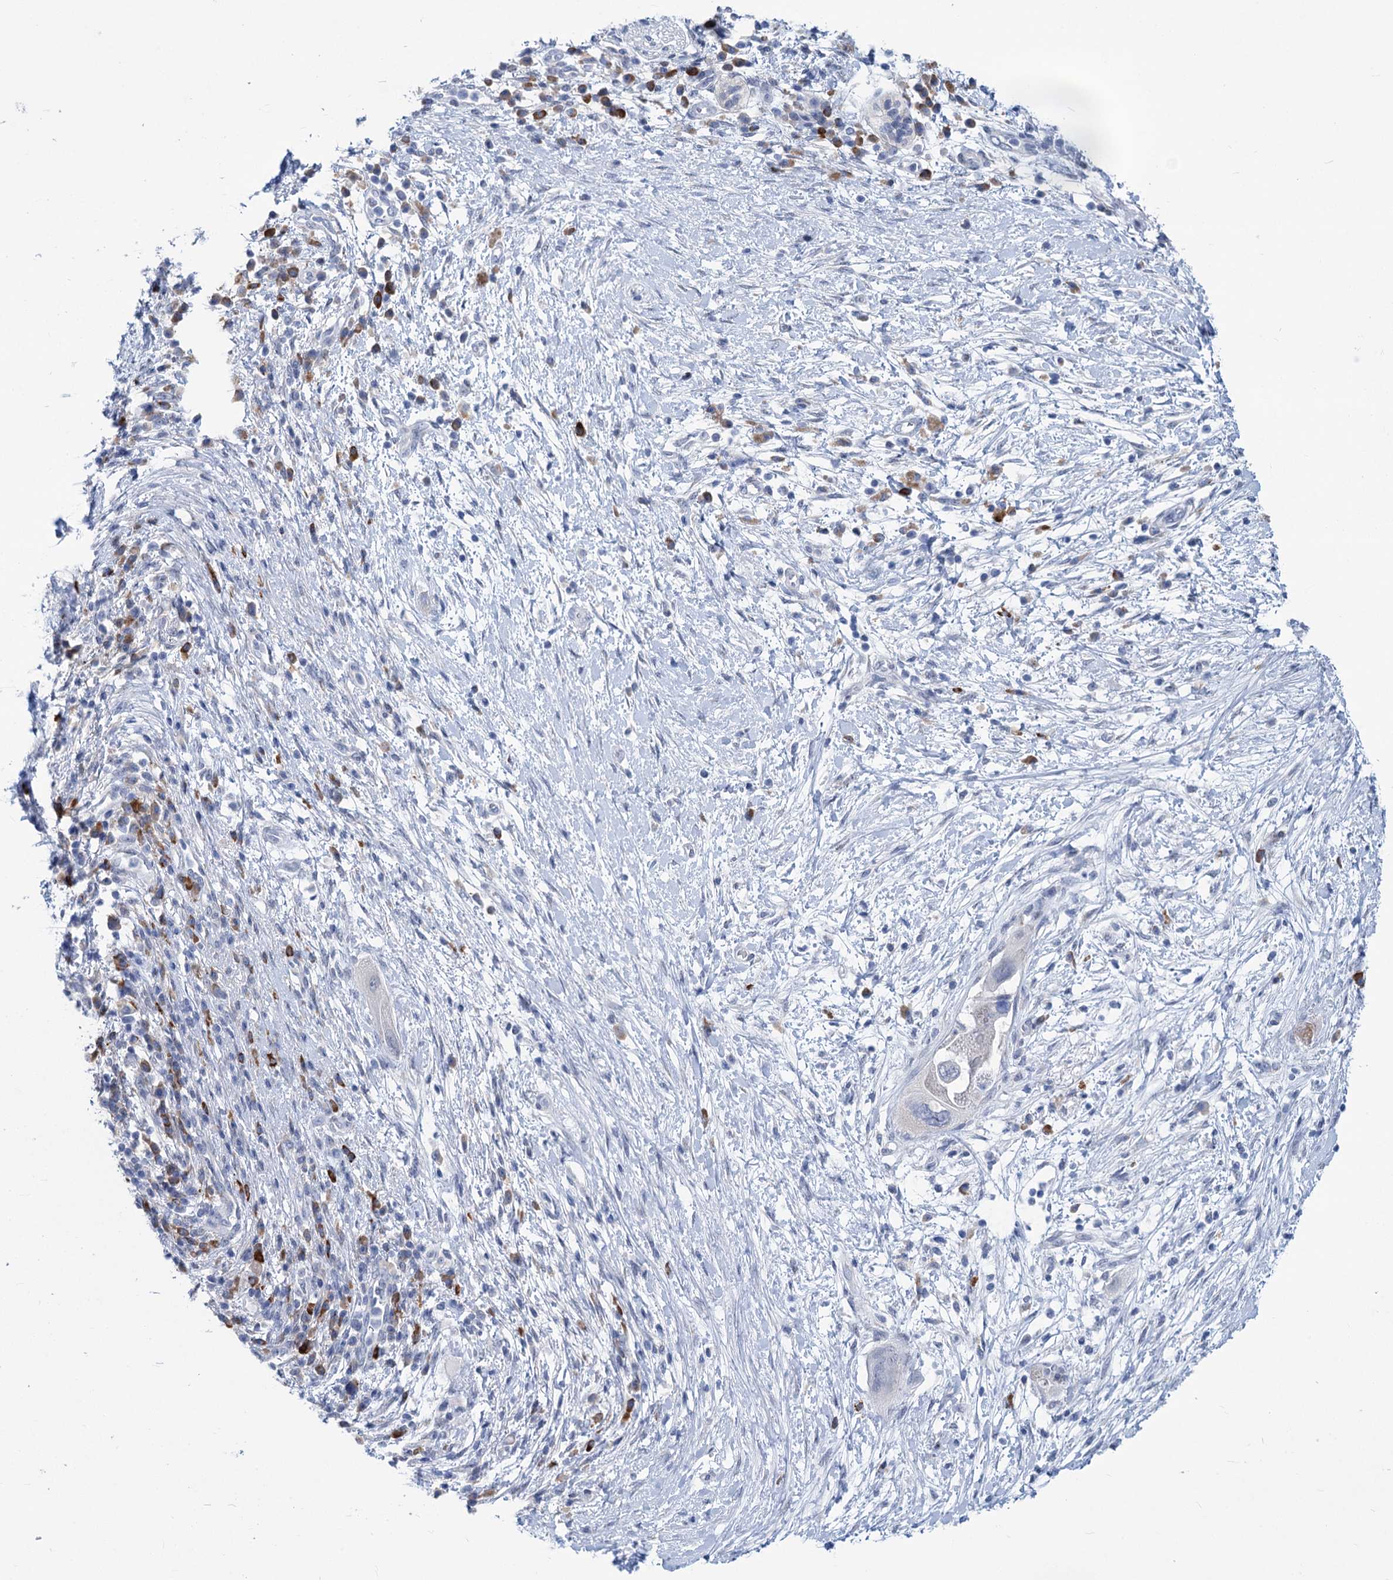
{"staining": {"intensity": "weak", "quantity": "25%-75%", "location": "cytoplasmic/membranous"}, "tissue": "pancreatic cancer", "cell_type": "Tumor cells", "image_type": "cancer", "snomed": [{"axis": "morphology", "description": "Adenocarcinoma, NOS"}, {"axis": "topography", "description": "Pancreas"}], "caption": "Tumor cells reveal low levels of weak cytoplasmic/membranous expression in about 25%-75% of cells in human adenocarcinoma (pancreatic).", "gene": "NEU3", "patient": {"sex": "male", "age": 68}}